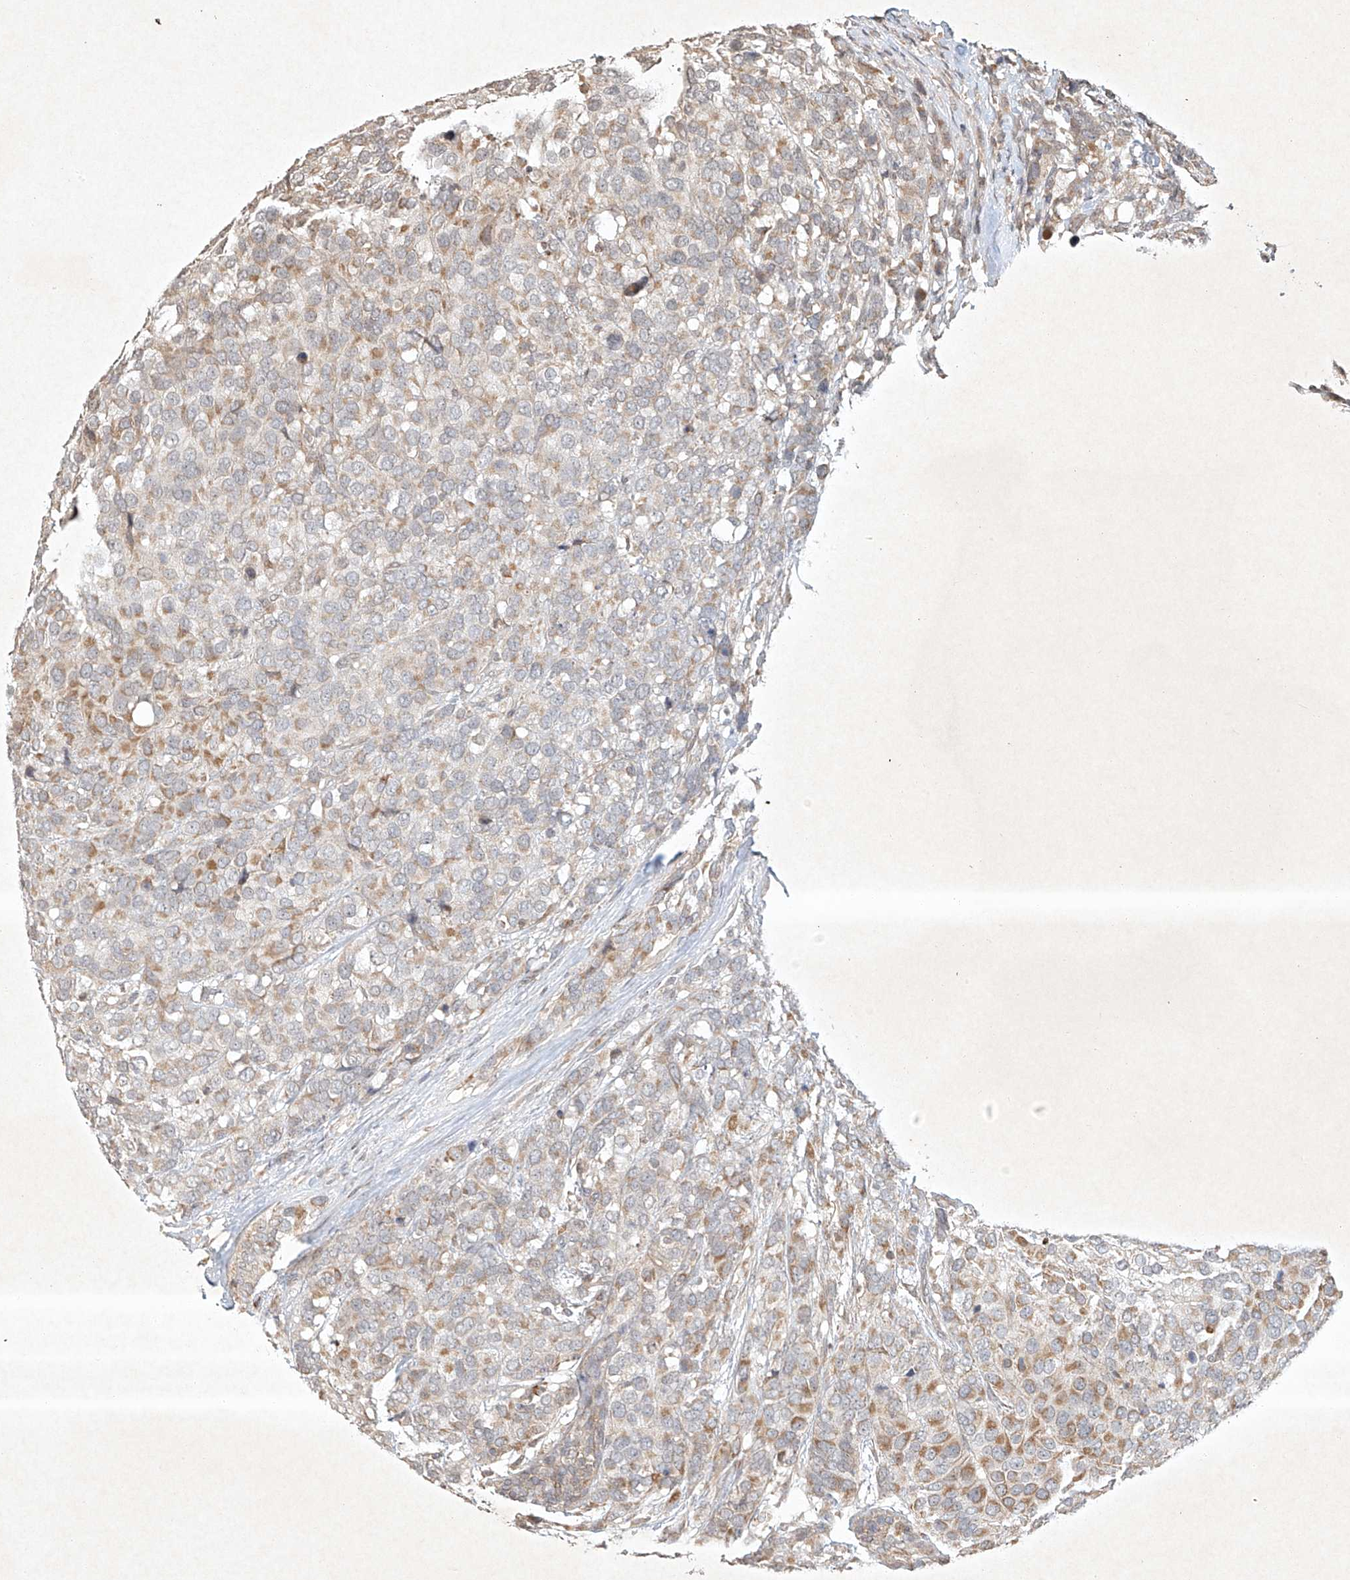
{"staining": {"intensity": "moderate", "quantity": "<25%", "location": "cytoplasmic/membranous"}, "tissue": "breast cancer", "cell_type": "Tumor cells", "image_type": "cancer", "snomed": [{"axis": "morphology", "description": "Lobular carcinoma"}, {"axis": "topography", "description": "Breast"}], "caption": "Moderate cytoplasmic/membranous staining is identified in approximately <25% of tumor cells in breast lobular carcinoma. The staining is performed using DAB brown chromogen to label protein expression. The nuclei are counter-stained blue using hematoxylin.", "gene": "BTRC", "patient": {"sex": "female", "age": 59}}